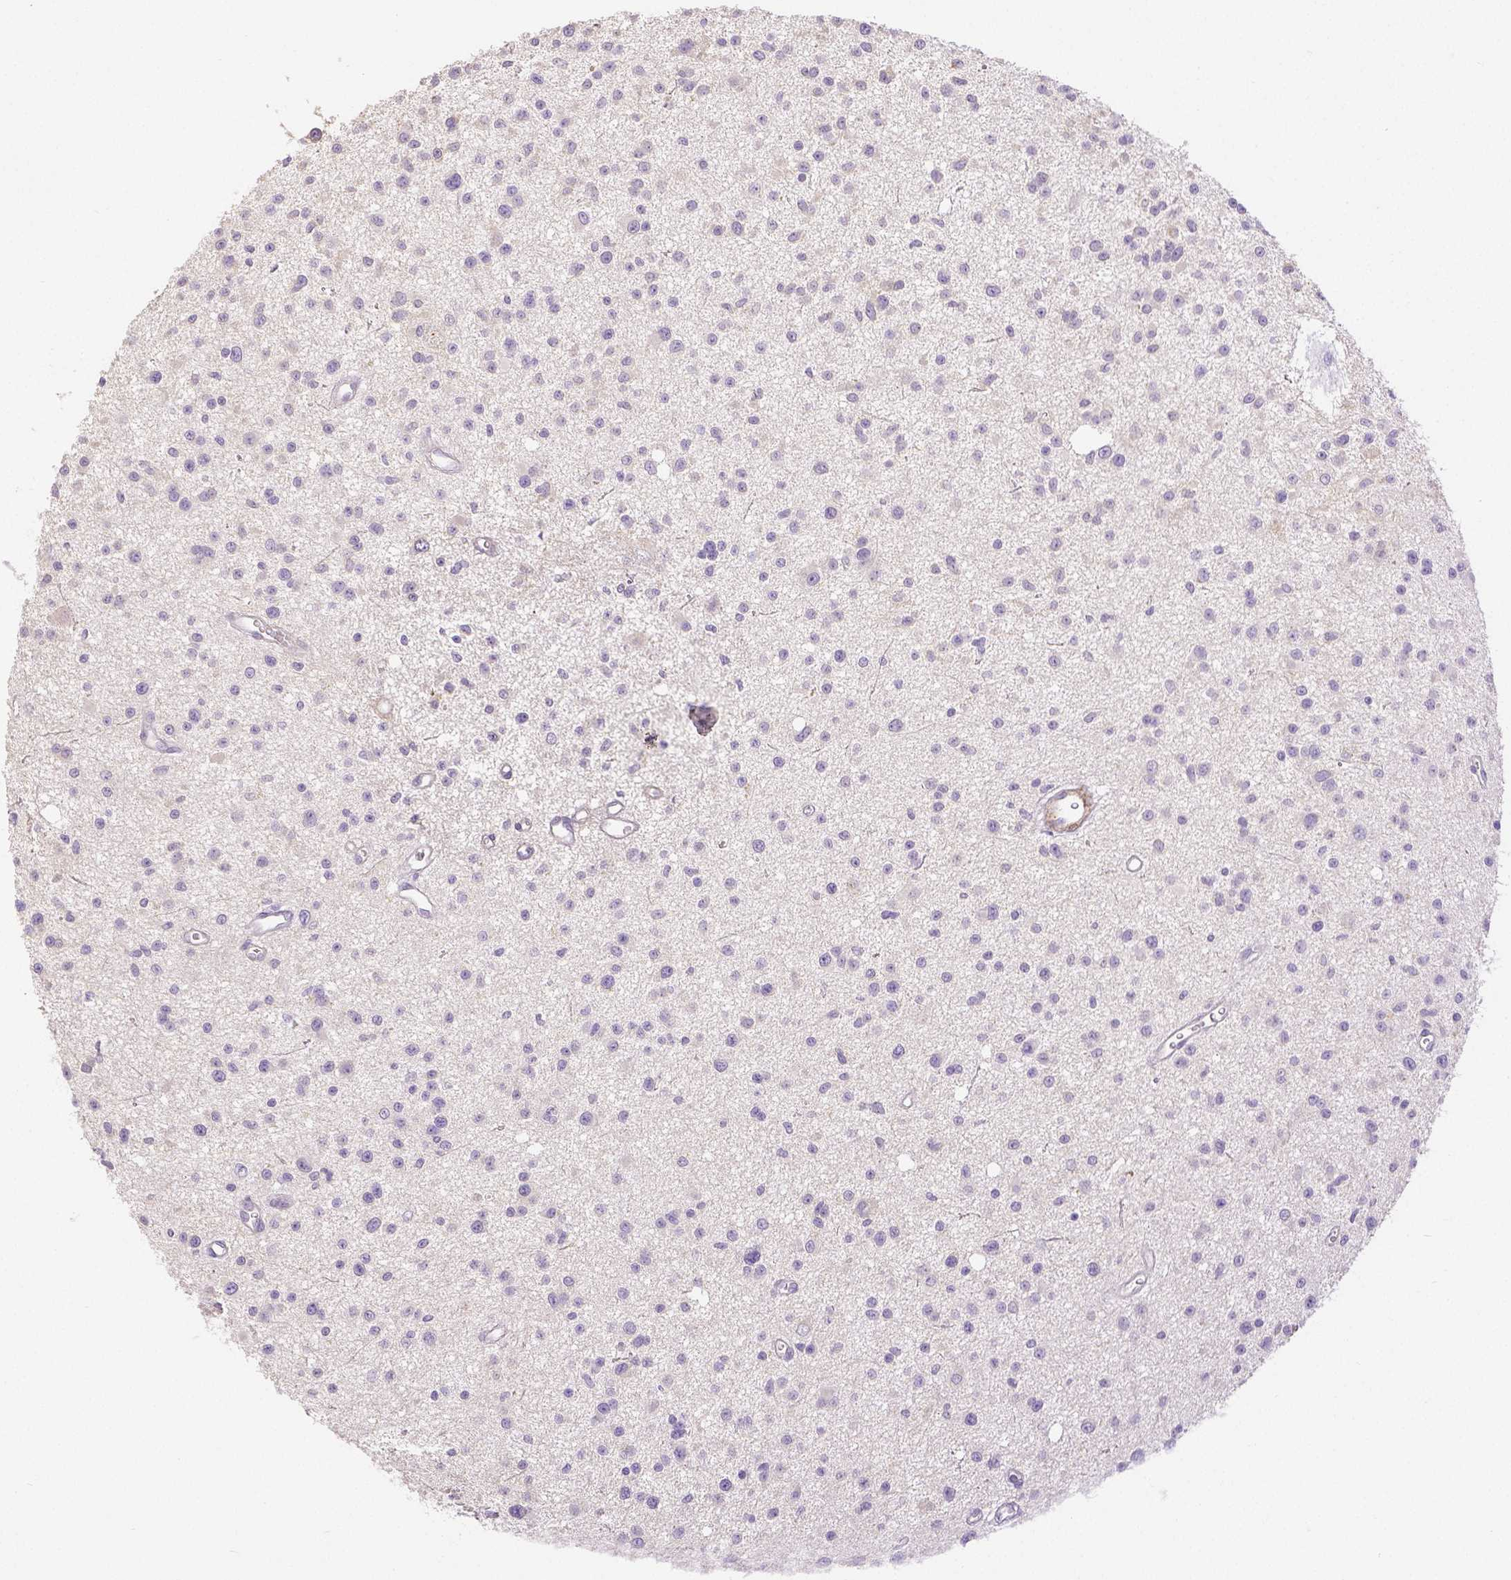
{"staining": {"intensity": "negative", "quantity": "none", "location": "none"}, "tissue": "glioma", "cell_type": "Tumor cells", "image_type": "cancer", "snomed": [{"axis": "morphology", "description": "Glioma, malignant, Low grade"}, {"axis": "topography", "description": "Brain"}], "caption": "Protein analysis of glioma reveals no significant expression in tumor cells.", "gene": "THY1", "patient": {"sex": "male", "age": 43}}